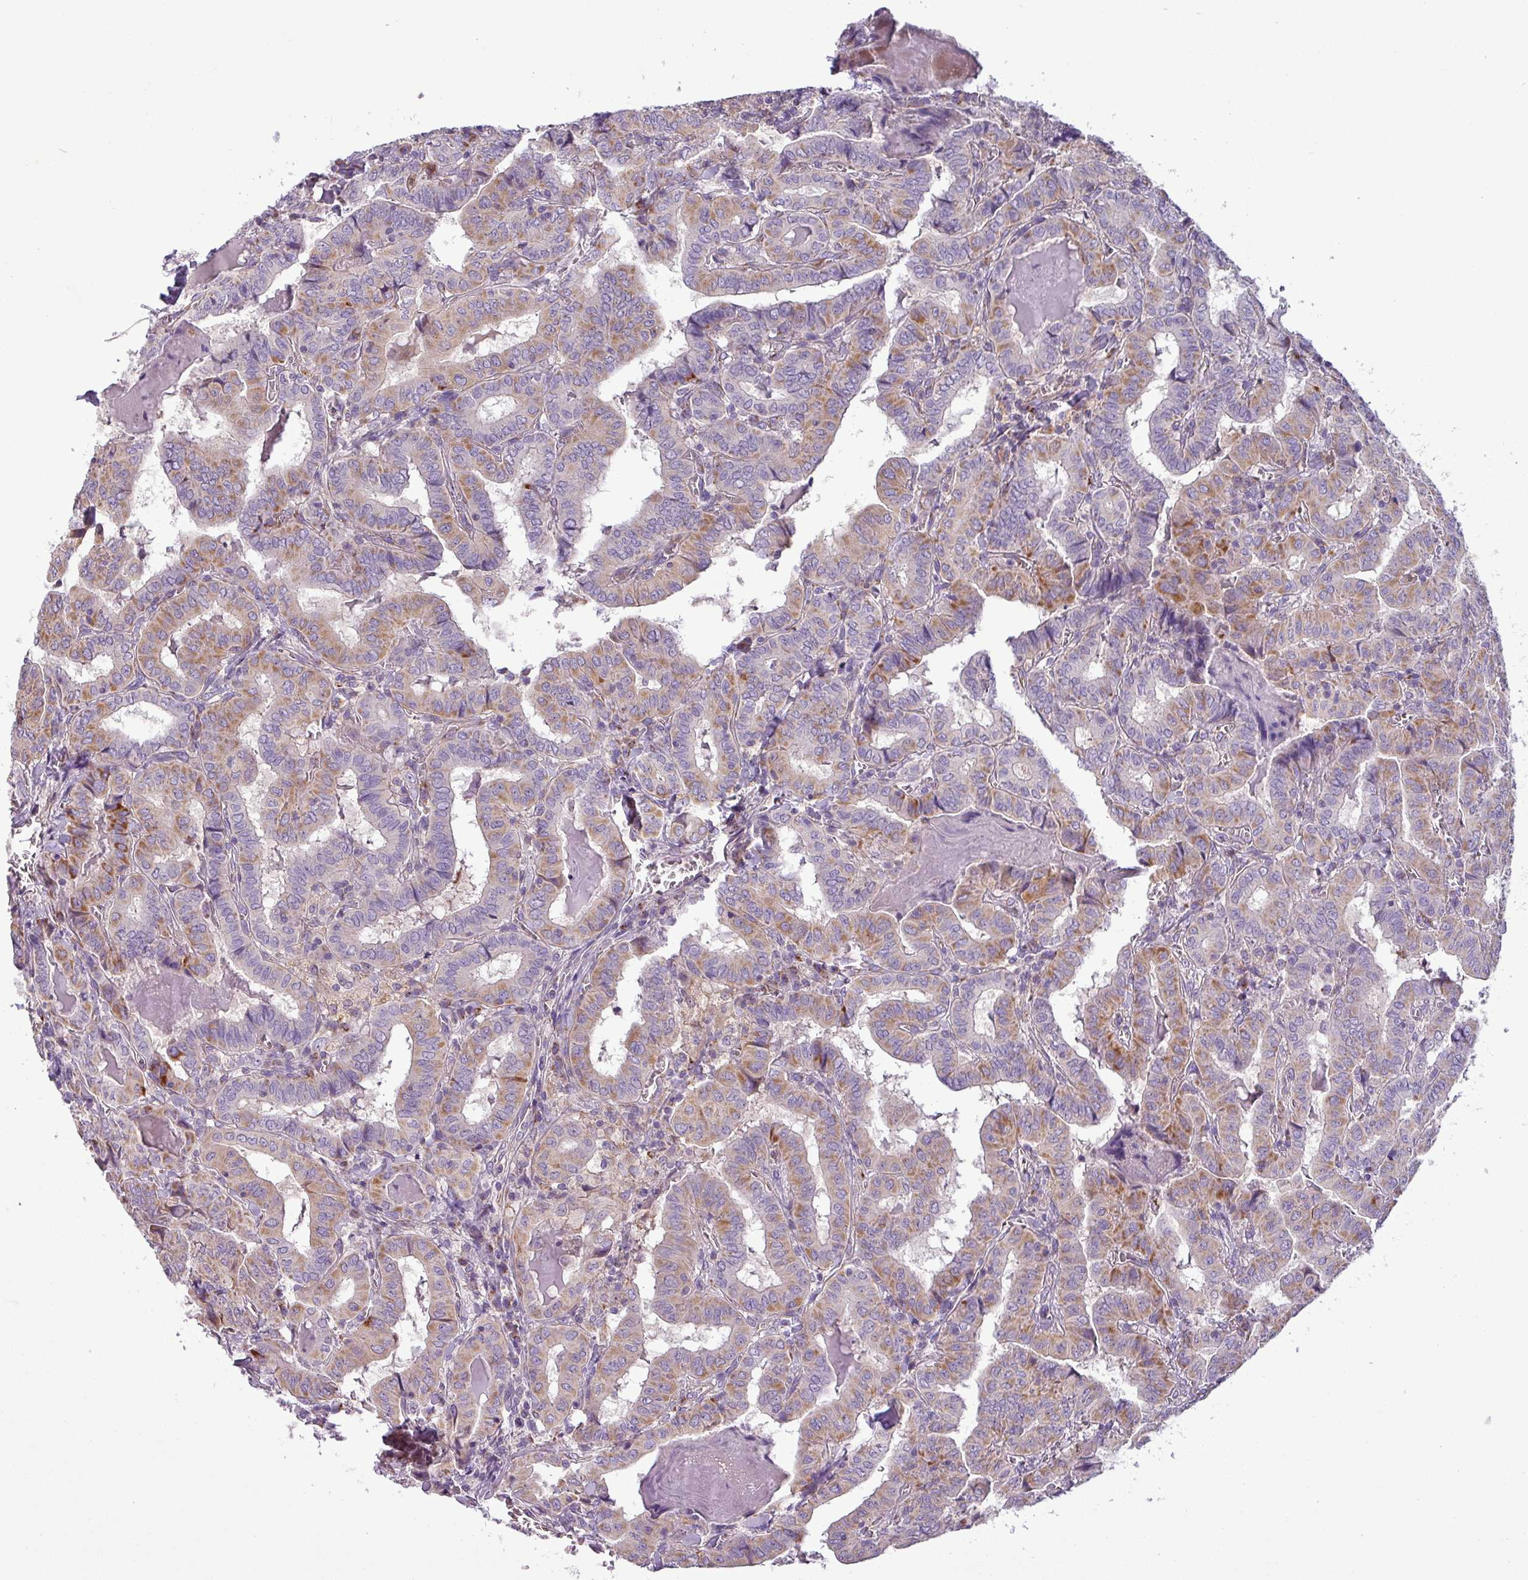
{"staining": {"intensity": "moderate", "quantity": "25%-75%", "location": "cytoplasmic/membranous"}, "tissue": "thyroid cancer", "cell_type": "Tumor cells", "image_type": "cancer", "snomed": [{"axis": "morphology", "description": "Papillary adenocarcinoma, NOS"}, {"axis": "topography", "description": "Thyroid gland"}], "caption": "Immunohistochemistry image of thyroid cancer (papillary adenocarcinoma) stained for a protein (brown), which exhibits medium levels of moderate cytoplasmic/membranous expression in about 25%-75% of tumor cells.", "gene": "PNMA6A", "patient": {"sex": "female", "age": 72}}